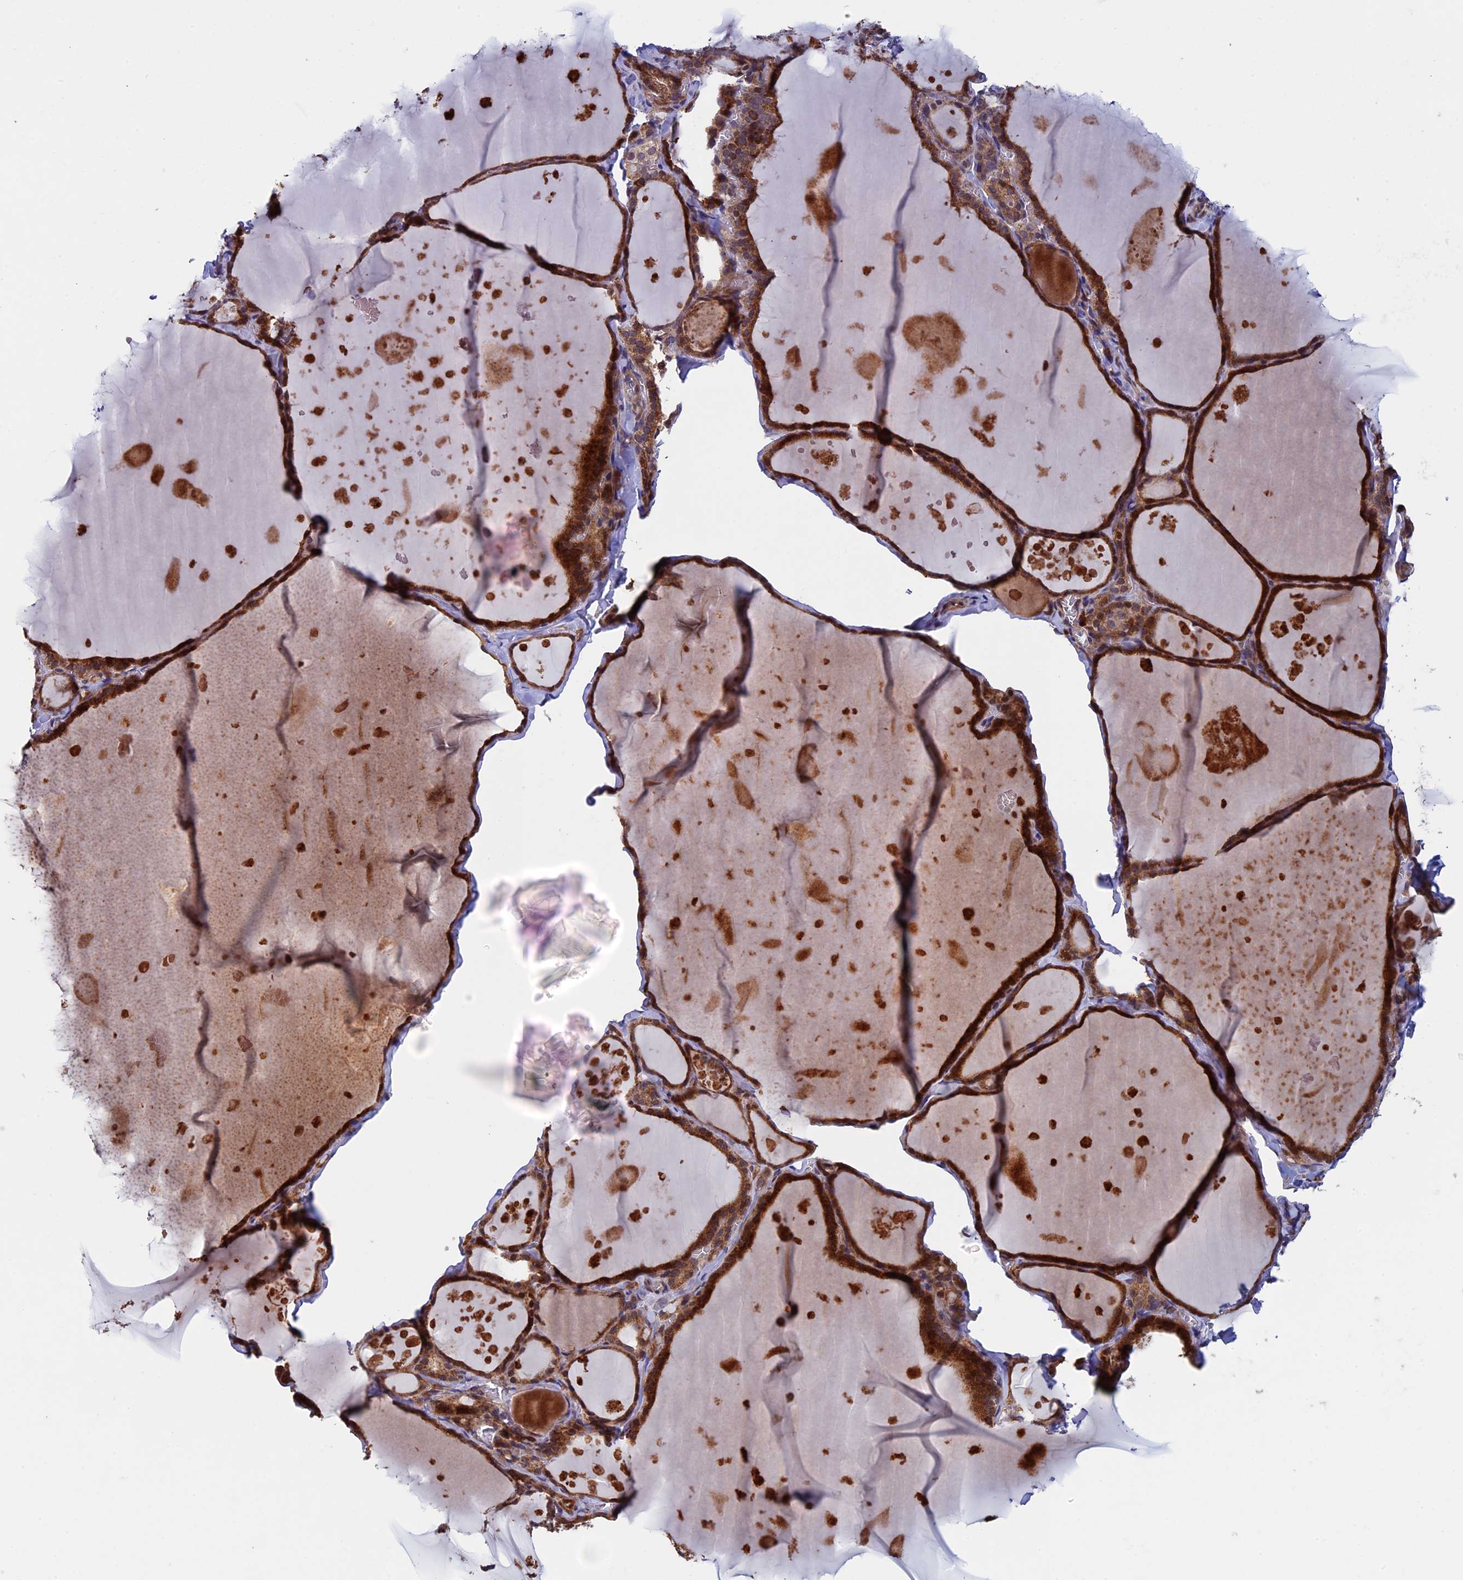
{"staining": {"intensity": "moderate", "quantity": ">75%", "location": "cytoplasmic/membranous"}, "tissue": "thyroid gland", "cell_type": "Glandular cells", "image_type": "normal", "snomed": [{"axis": "morphology", "description": "Normal tissue, NOS"}, {"axis": "topography", "description": "Thyroid gland"}], "caption": "The immunohistochemical stain shows moderate cytoplasmic/membranous staining in glandular cells of normal thyroid gland. (brown staining indicates protein expression, while blue staining denotes nuclei).", "gene": "RNF17", "patient": {"sex": "male", "age": 56}}